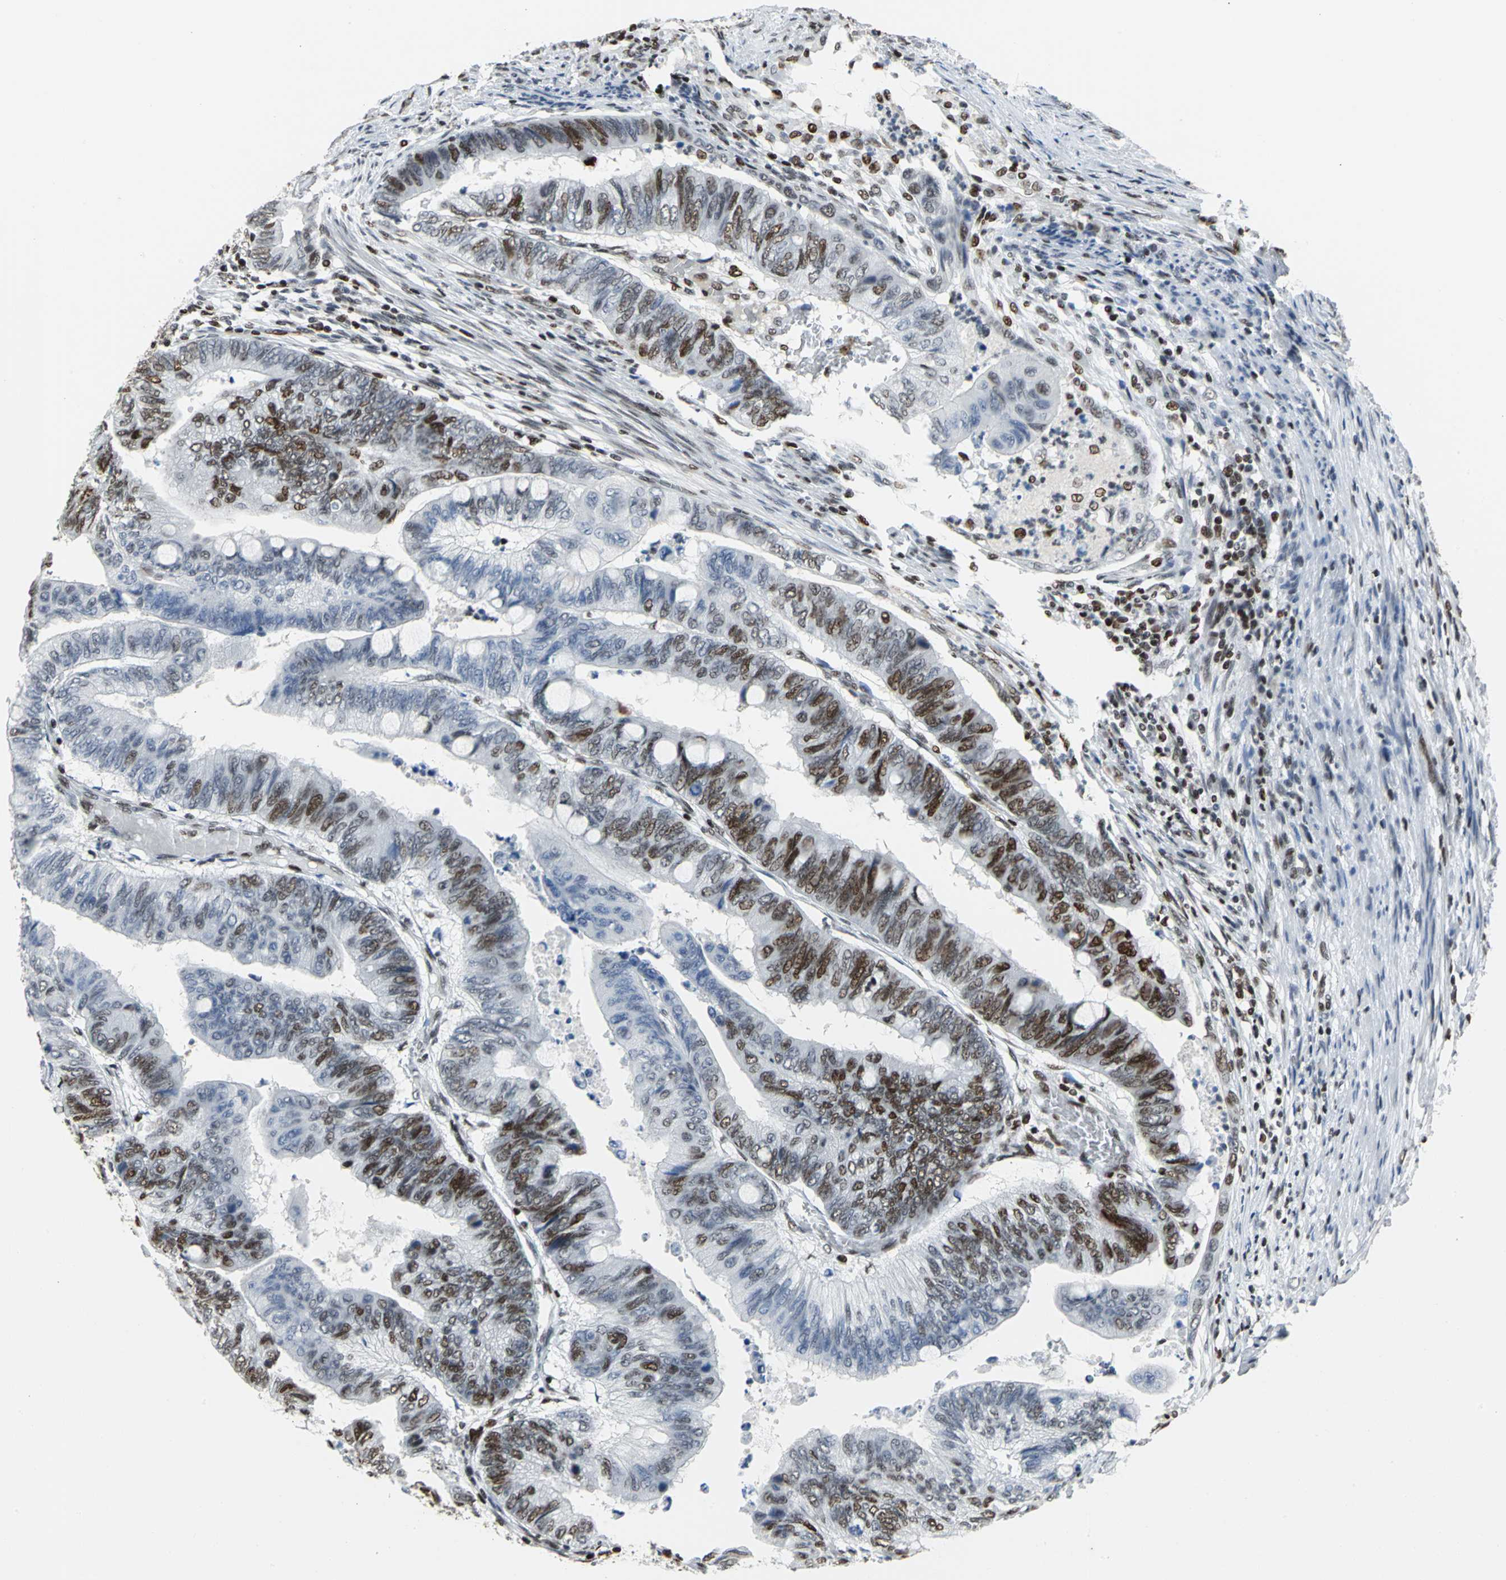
{"staining": {"intensity": "strong", "quantity": "25%-75%", "location": "nuclear"}, "tissue": "colorectal cancer", "cell_type": "Tumor cells", "image_type": "cancer", "snomed": [{"axis": "morphology", "description": "Normal tissue, NOS"}, {"axis": "morphology", "description": "Adenocarcinoma, NOS"}, {"axis": "topography", "description": "Rectum"}, {"axis": "topography", "description": "Peripheral nerve tissue"}], "caption": "This is a micrograph of immunohistochemistry (IHC) staining of adenocarcinoma (colorectal), which shows strong expression in the nuclear of tumor cells.", "gene": "HNRNPD", "patient": {"sex": "male", "age": 92}}